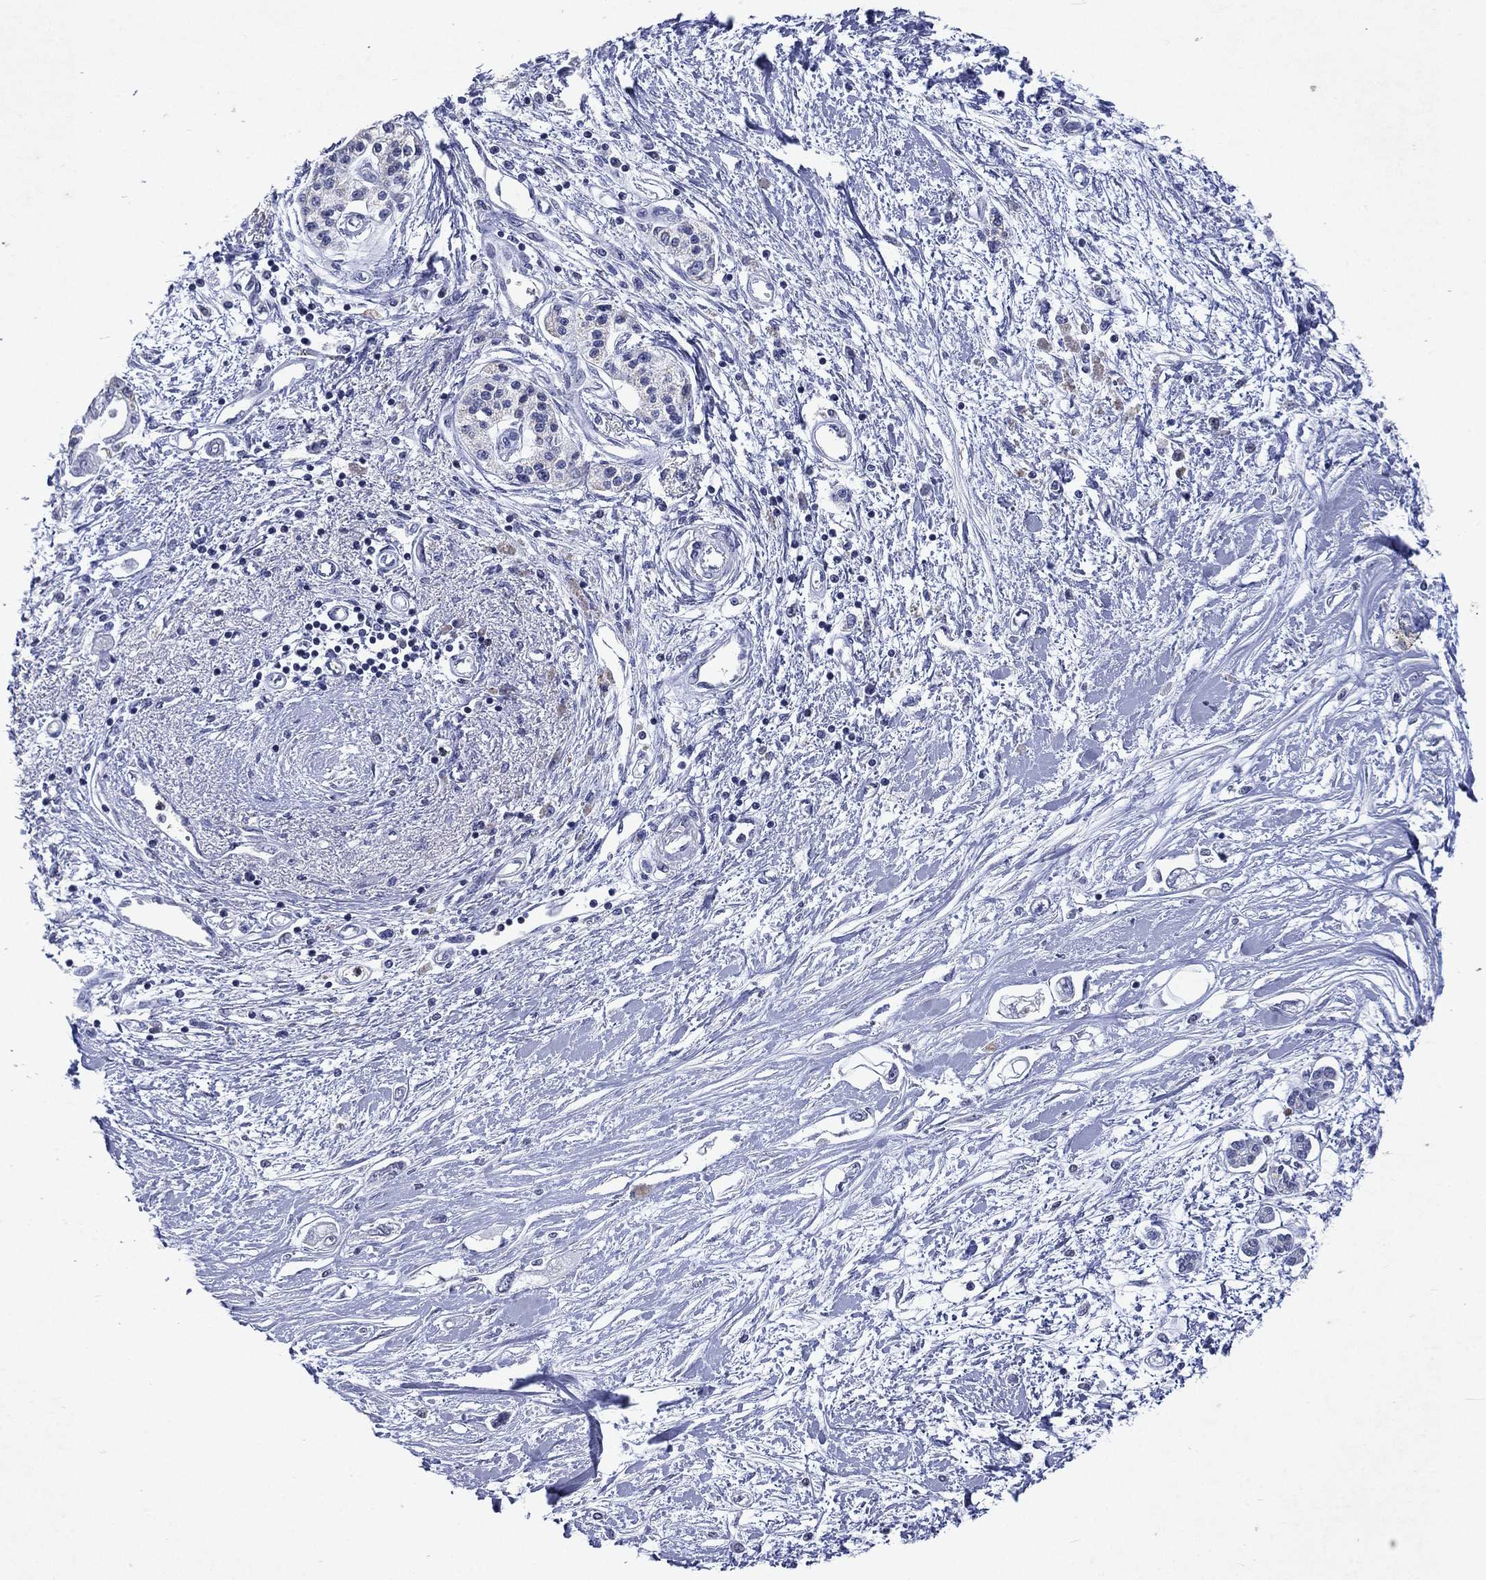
{"staining": {"intensity": "negative", "quantity": "none", "location": "none"}, "tissue": "pancreatic cancer", "cell_type": "Tumor cells", "image_type": "cancer", "snomed": [{"axis": "morphology", "description": "Adenocarcinoma, NOS"}, {"axis": "topography", "description": "Pancreas"}], "caption": "Tumor cells are negative for protein expression in human pancreatic cancer (adenocarcinoma).", "gene": "SLC34A2", "patient": {"sex": "female", "age": 77}}